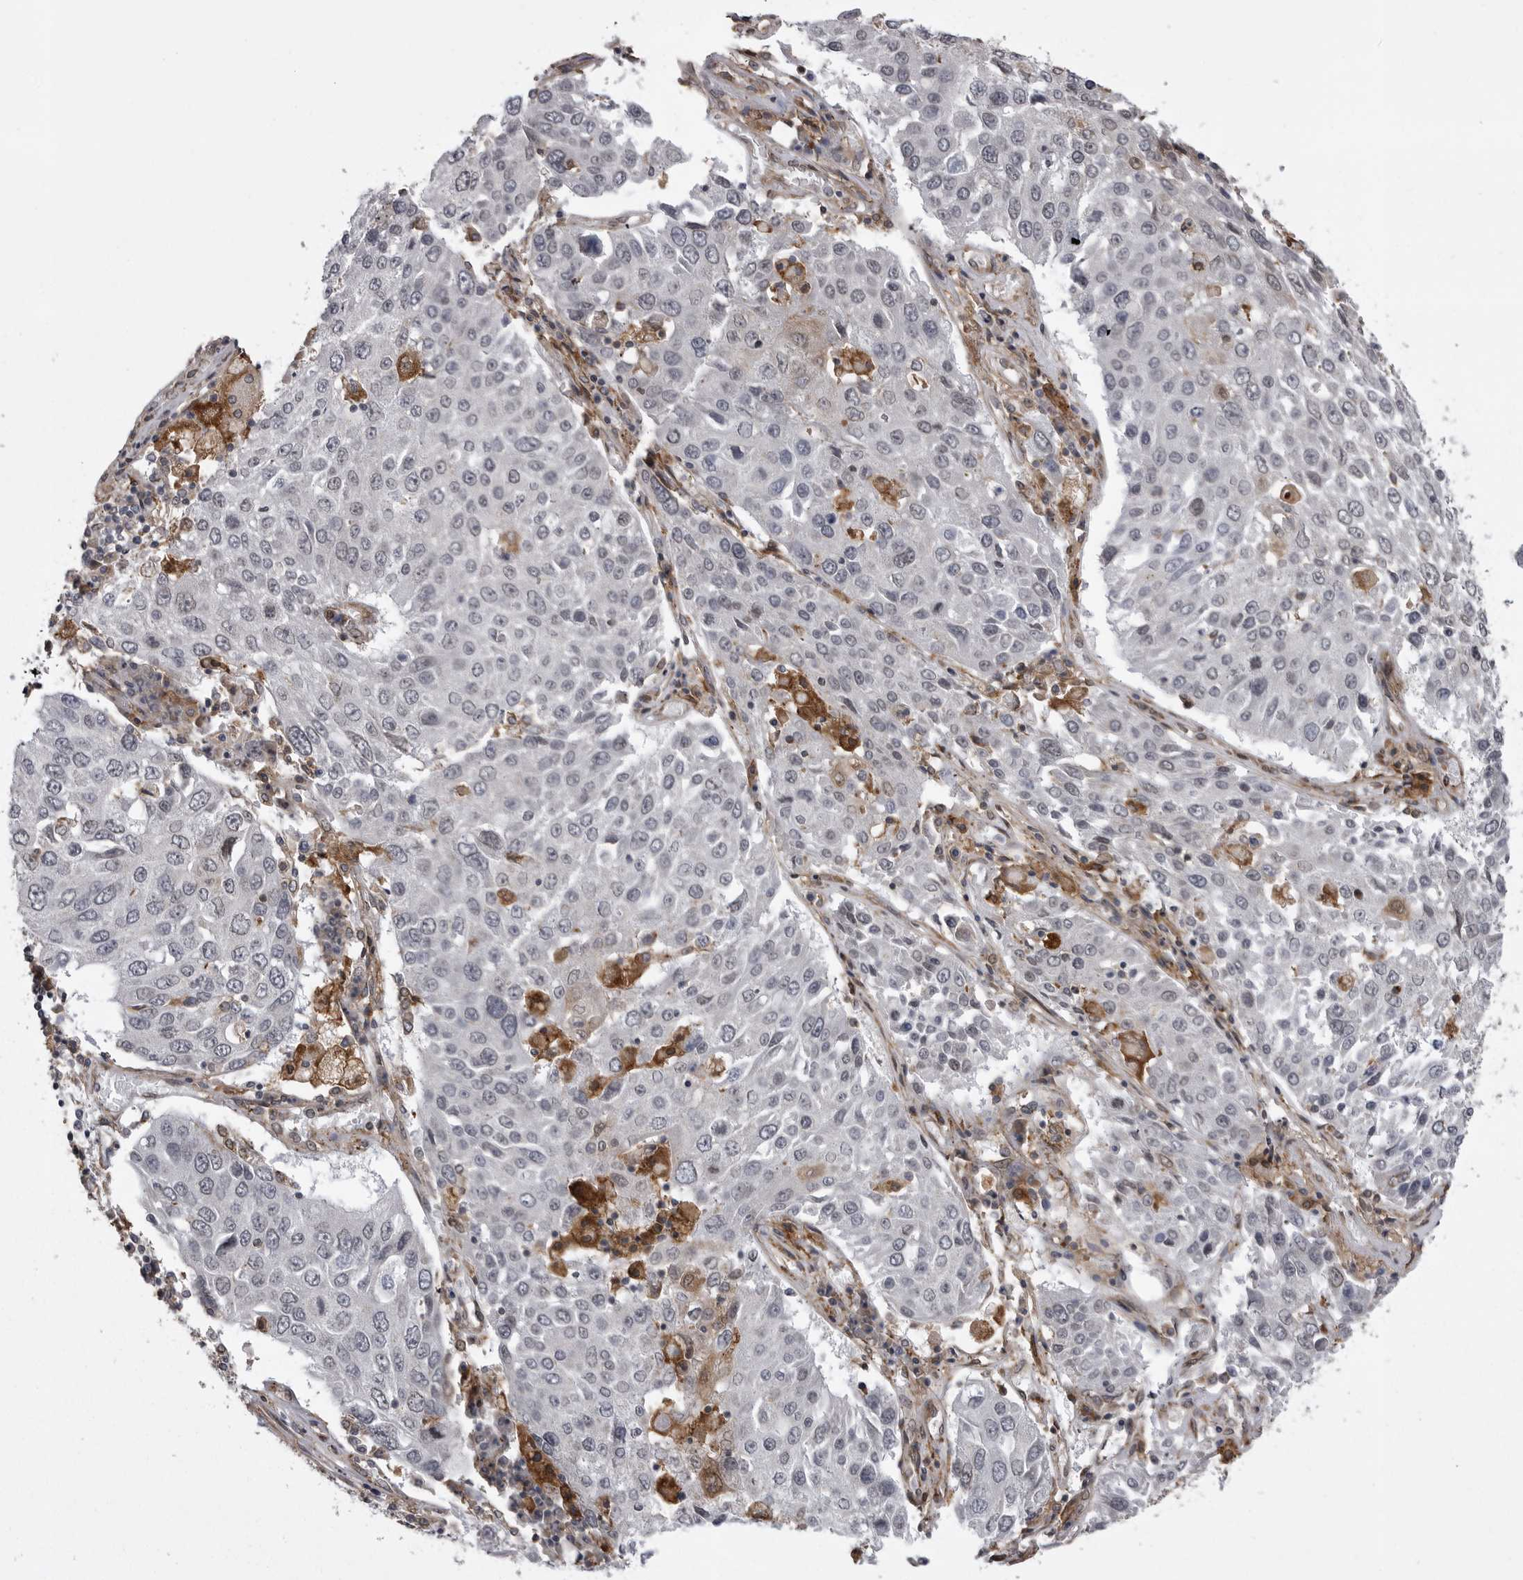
{"staining": {"intensity": "negative", "quantity": "none", "location": "none"}, "tissue": "lung cancer", "cell_type": "Tumor cells", "image_type": "cancer", "snomed": [{"axis": "morphology", "description": "Squamous cell carcinoma, NOS"}, {"axis": "topography", "description": "Lung"}], "caption": "Immunohistochemical staining of squamous cell carcinoma (lung) demonstrates no significant positivity in tumor cells.", "gene": "ABL1", "patient": {"sex": "male", "age": 65}}